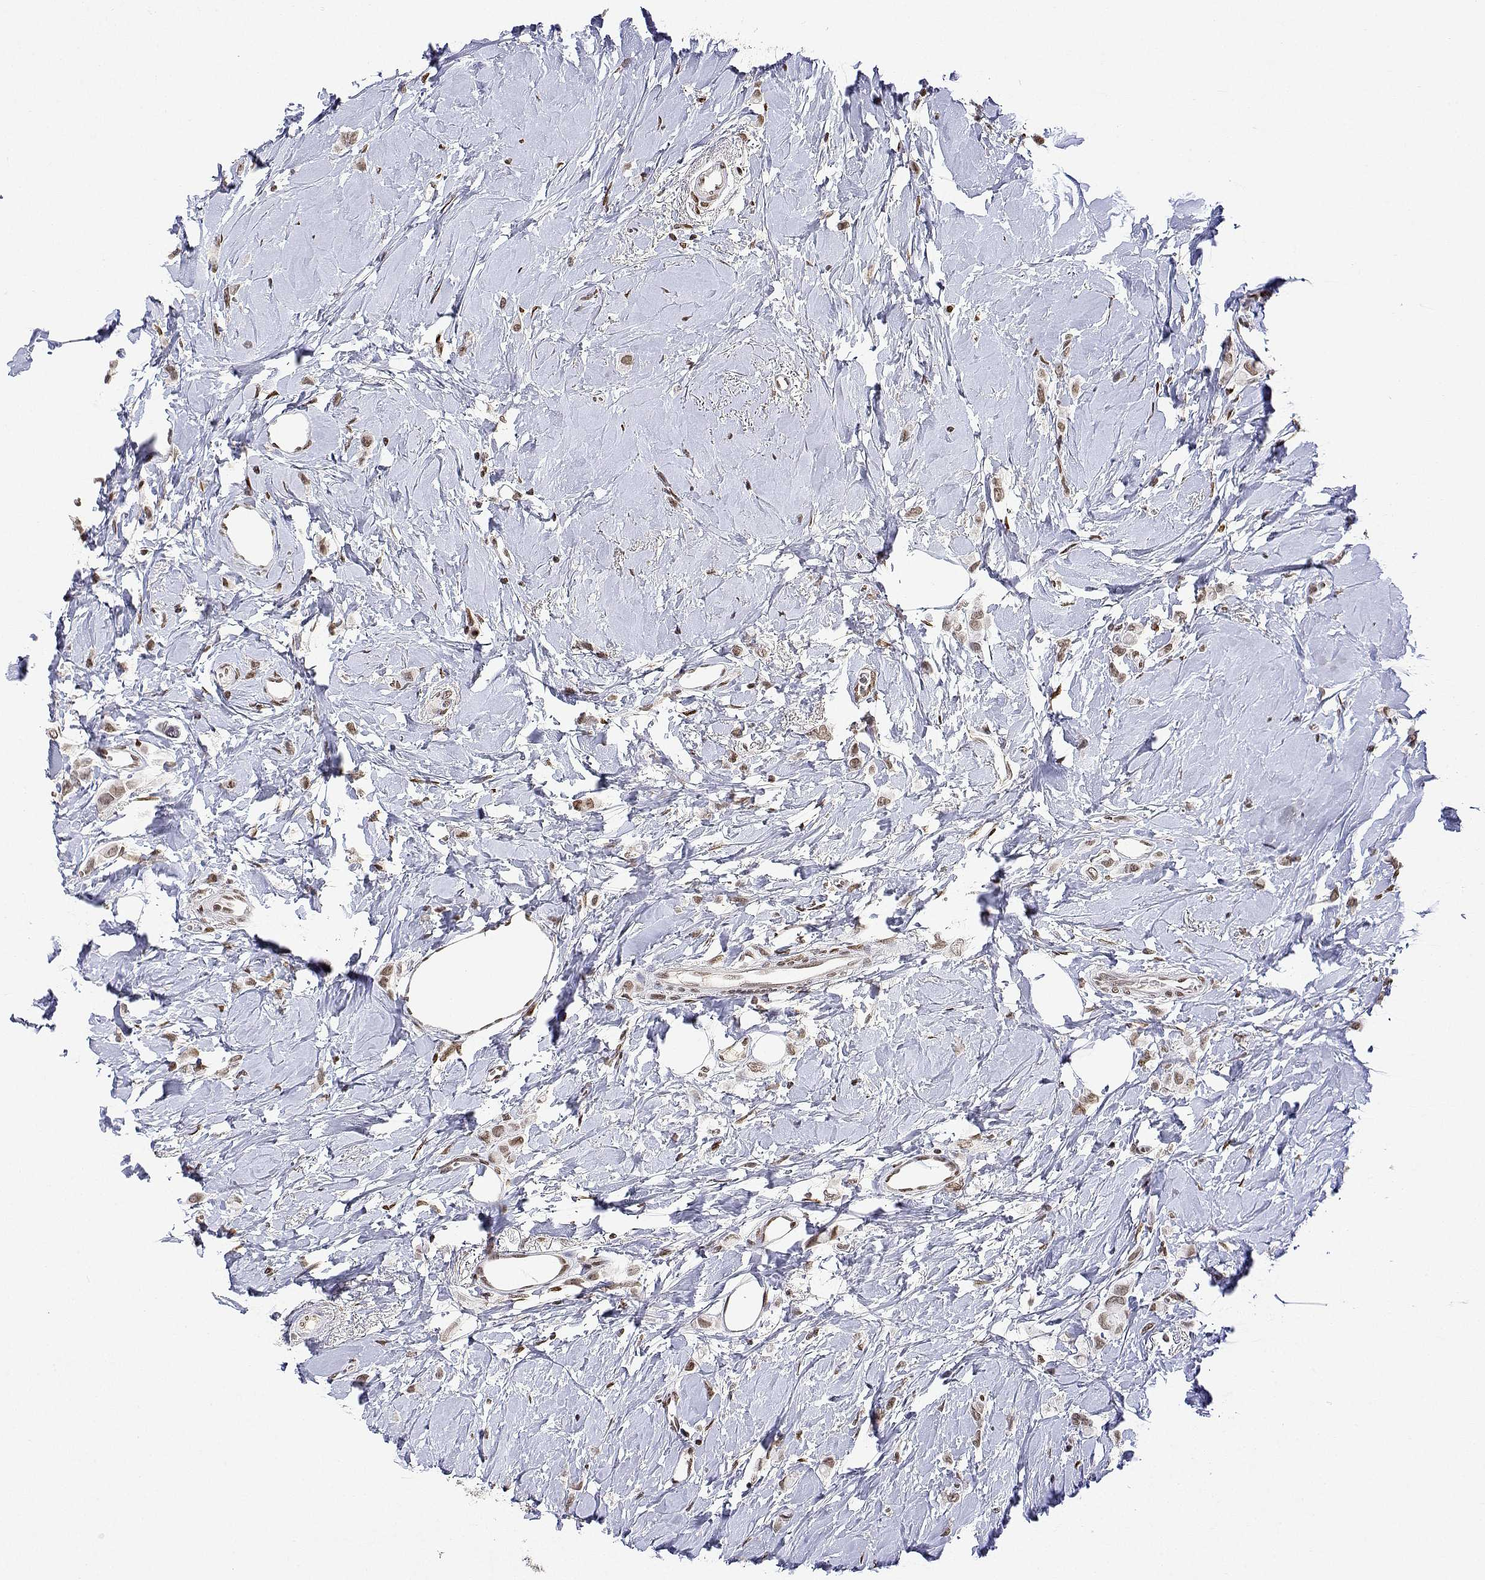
{"staining": {"intensity": "weak", "quantity": ">75%", "location": "nuclear"}, "tissue": "breast cancer", "cell_type": "Tumor cells", "image_type": "cancer", "snomed": [{"axis": "morphology", "description": "Lobular carcinoma"}, {"axis": "topography", "description": "Breast"}], "caption": "IHC (DAB (3,3'-diaminobenzidine)) staining of human lobular carcinoma (breast) exhibits weak nuclear protein expression in approximately >75% of tumor cells.", "gene": "XPC", "patient": {"sex": "female", "age": 66}}